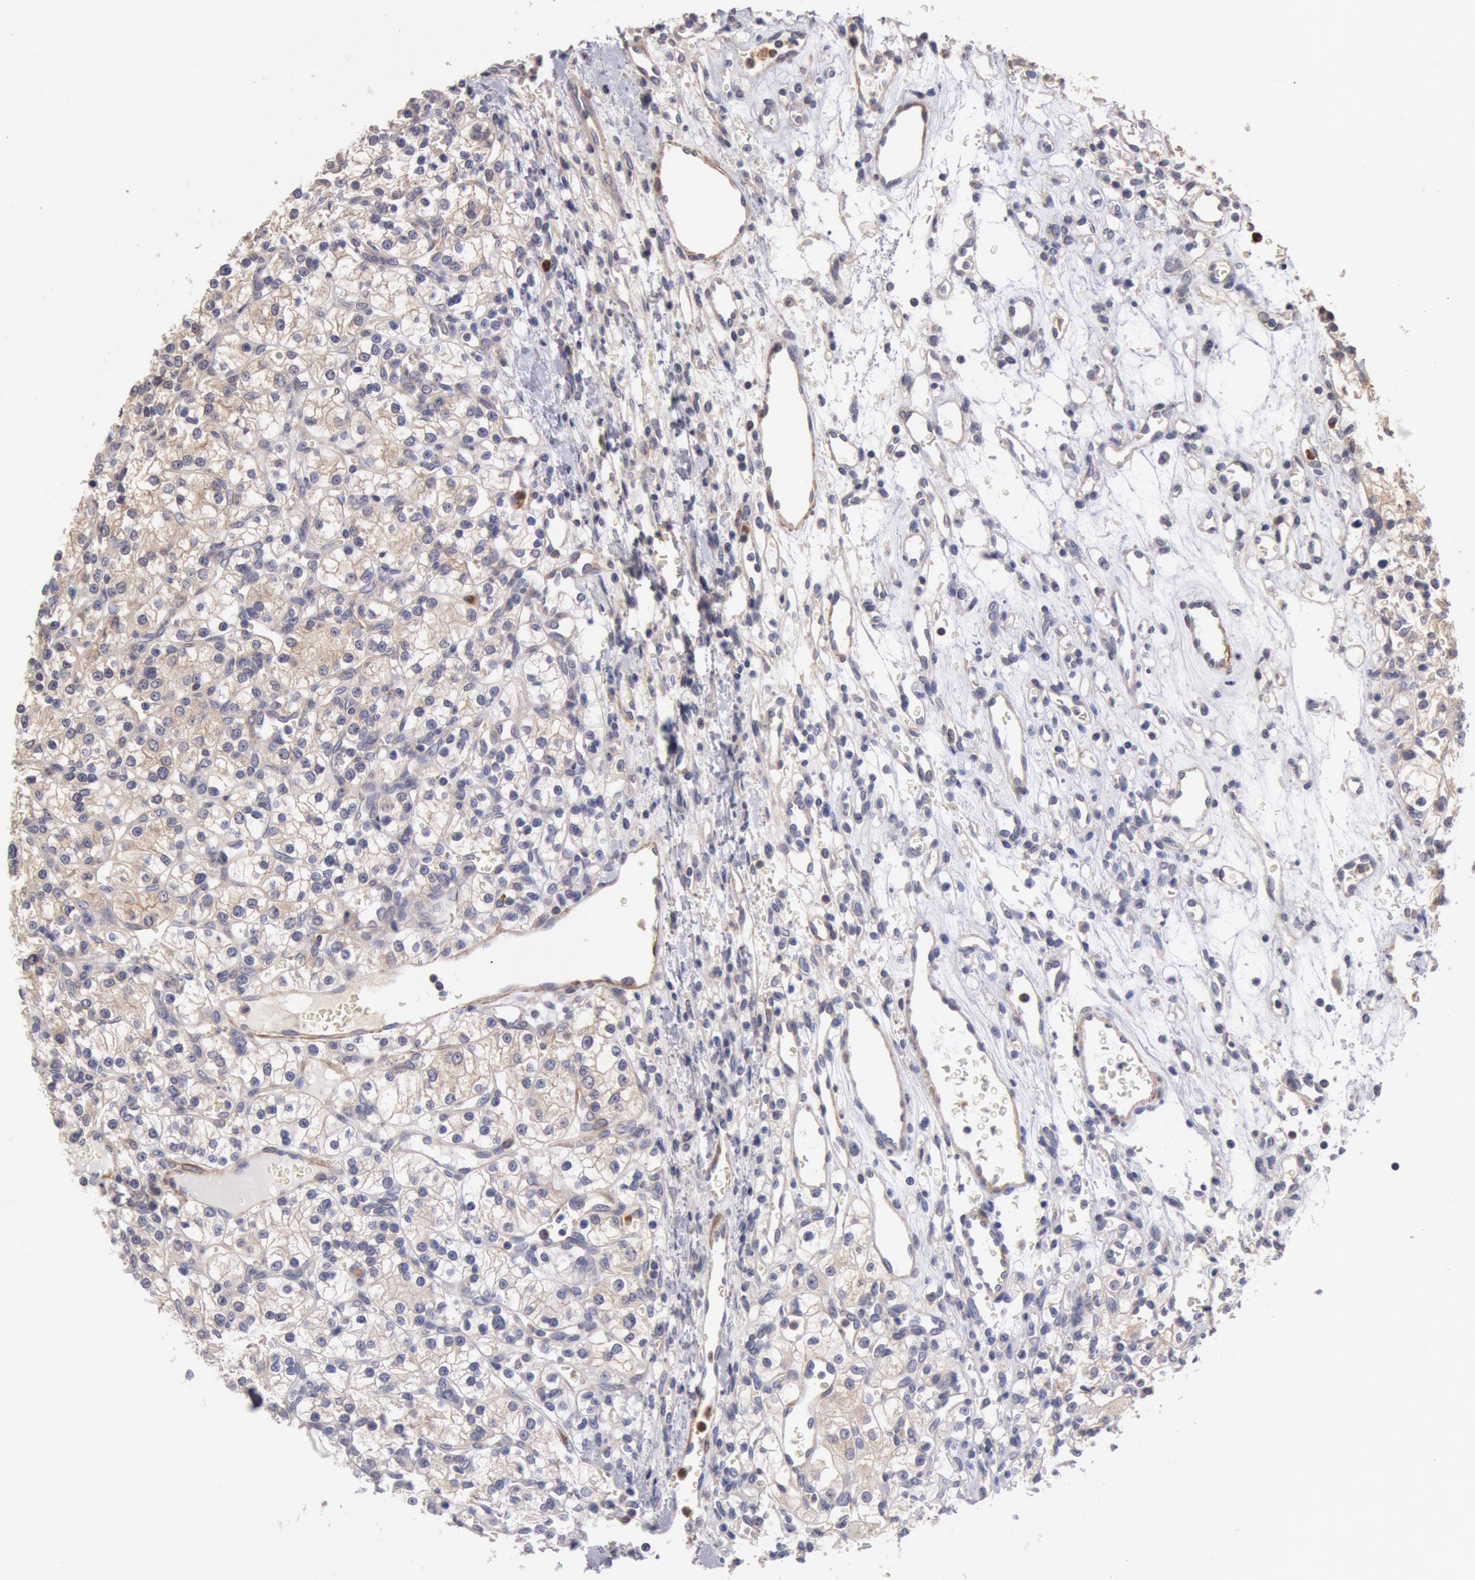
{"staining": {"intensity": "weak", "quantity": "25%-75%", "location": "cytoplasmic/membranous"}, "tissue": "renal cancer", "cell_type": "Tumor cells", "image_type": "cancer", "snomed": [{"axis": "morphology", "description": "Adenocarcinoma, NOS"}, {"axis": "topography", "description": "Kidney"}], "caption": "A histopathology image of human renal cancer stained for a protein reveals weak cytoplasmic/membranous brown staining in tumor cells.", "gene": "TMED8", "patient": {"sex": "female", "age": 62}}